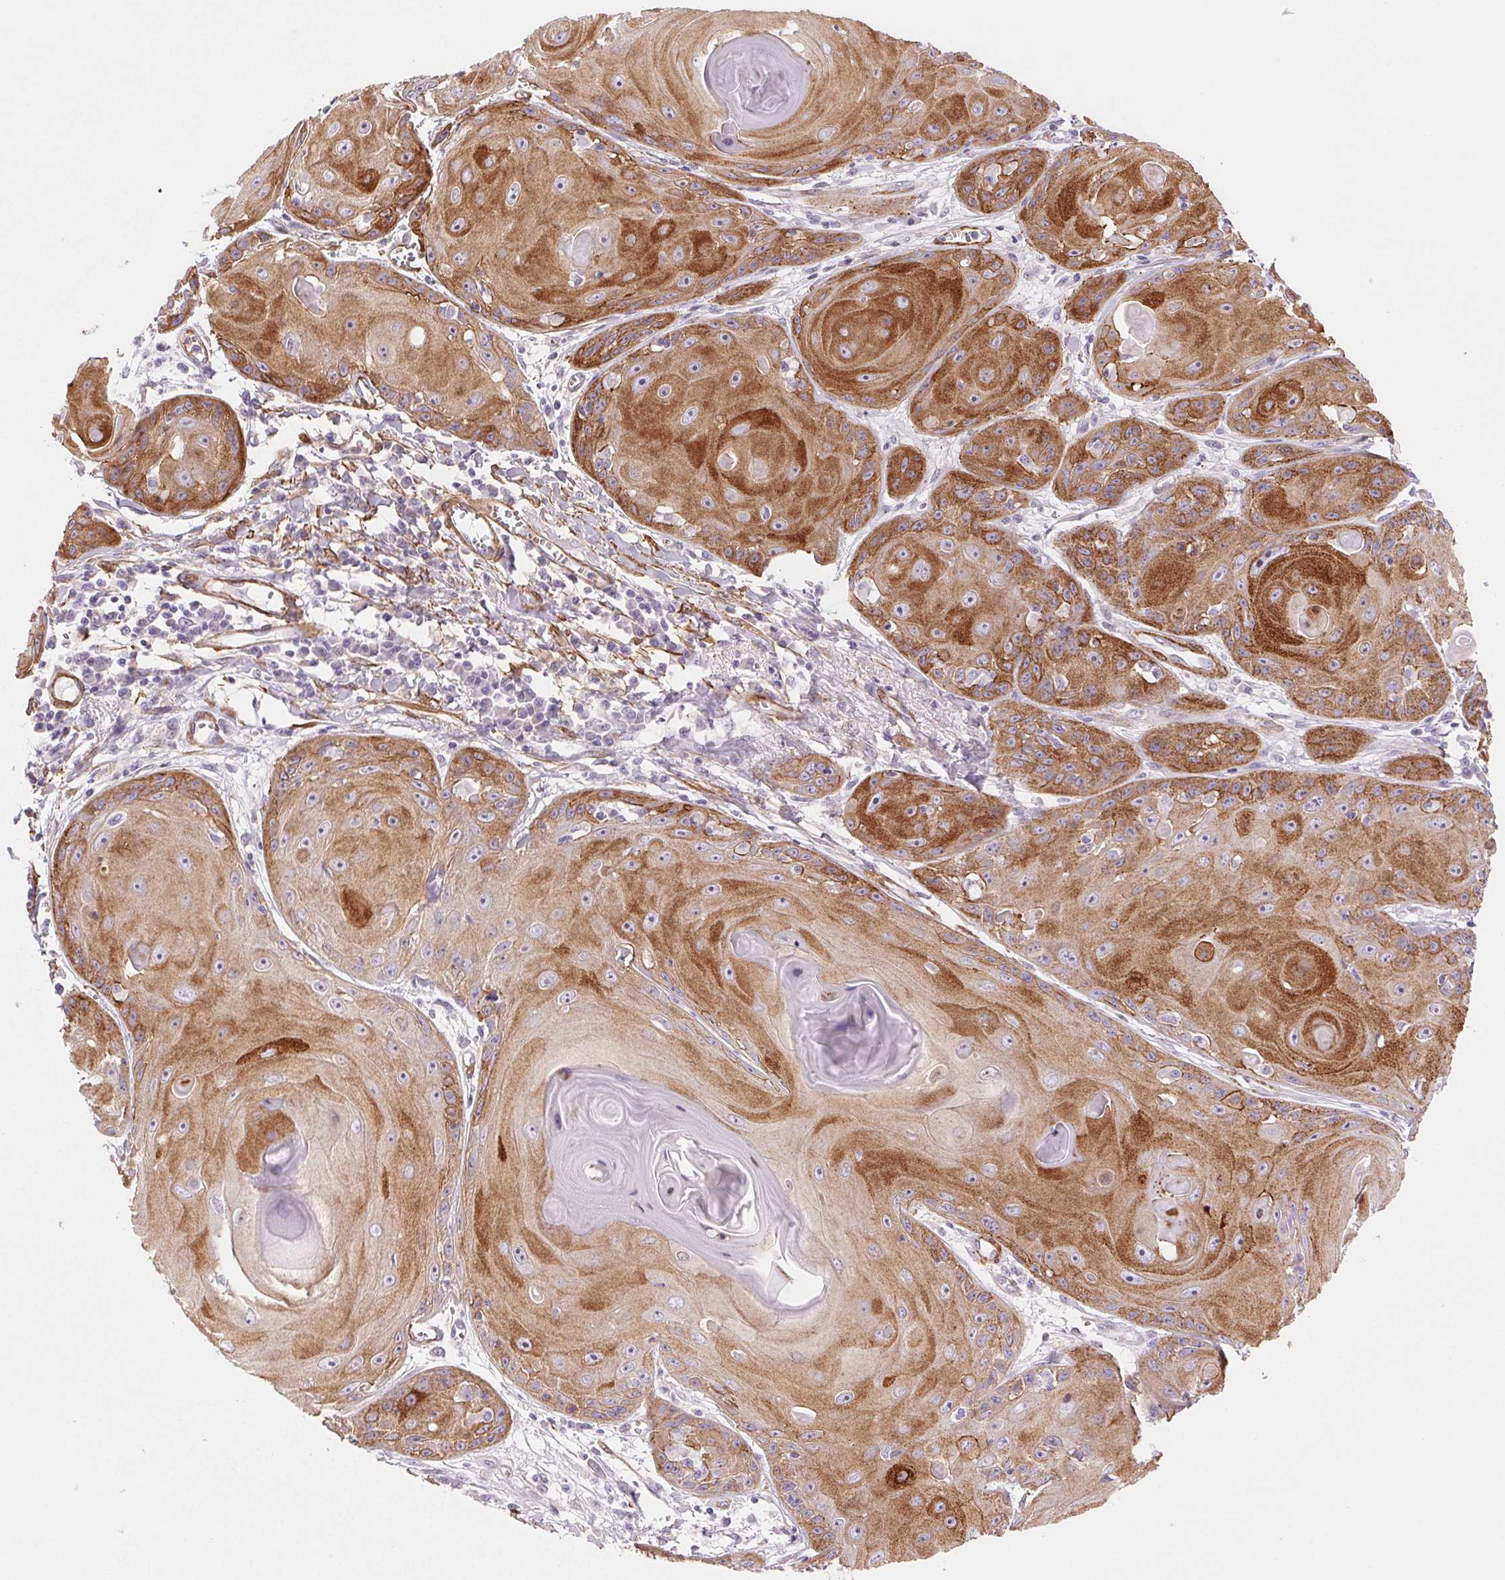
{"staining": {"intensity": "strong", "quantity": ">75%", "location": "cytoplasmic/membranous"}, "tissue": "skin cancer", "cell_type": "Tumor cells", "image_type": "cancer", "snomed": [{"axis": "morphology", "description": "Squamous cell carcinoma, NOS"}, {"axis": "topography", "description": "Skin"}, {"axis": "topography", "description": "Vulva"}], "caption": "Immunohistochemistry (IHC) (DAB (3,3'-diaminobenzidine)) staining of human skin cancer (squamous cell carcinoma) exhibits strong cytoplasmic/membranous protein expression in about >75% of tumor cells.", "gene": "GPX8", "patient": {"sex": "female", "age": 85}}